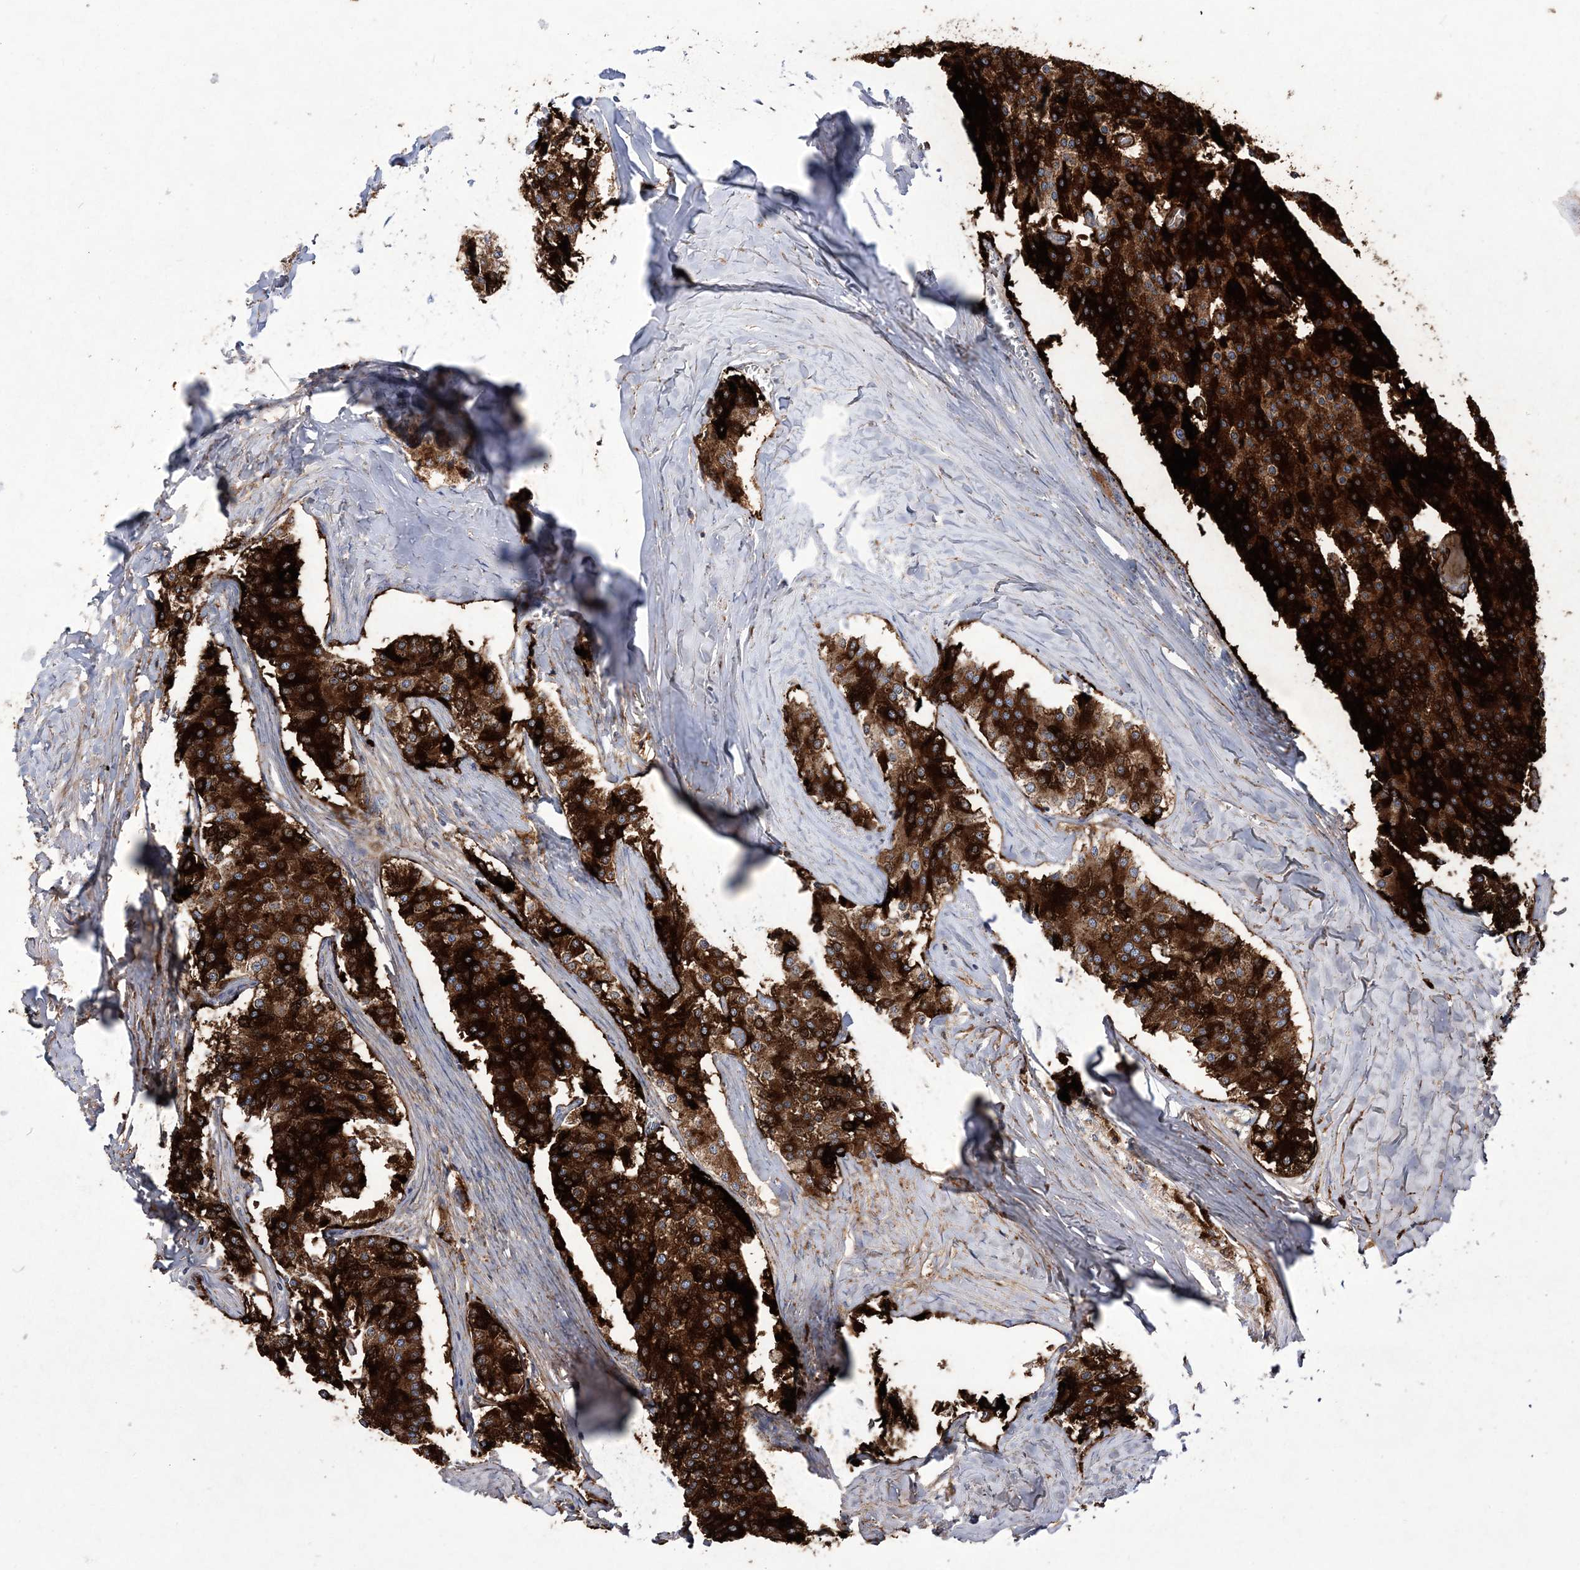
{"staining": {"intensity": "strong", "quantity": ">75%", "location": "cytoplasmic/membranous"}, "tissue": "carcinoid", "cell_type": "Tumor cells", "image_type": "cancer", "snomed": [{"axis": "morphology", "description": "Carcinoid, malignant, NOS"}, {"axis": "topography", "description": "Colon"}], "caption": "Strong cytoplasmic/membranous staining for a protein is appreciated in approximately >75% of tumor cells of carcinoid using immunohistochemistry (IHC).", "gene": "COPB2", "patient": {"sex": "female", "age": 52}}